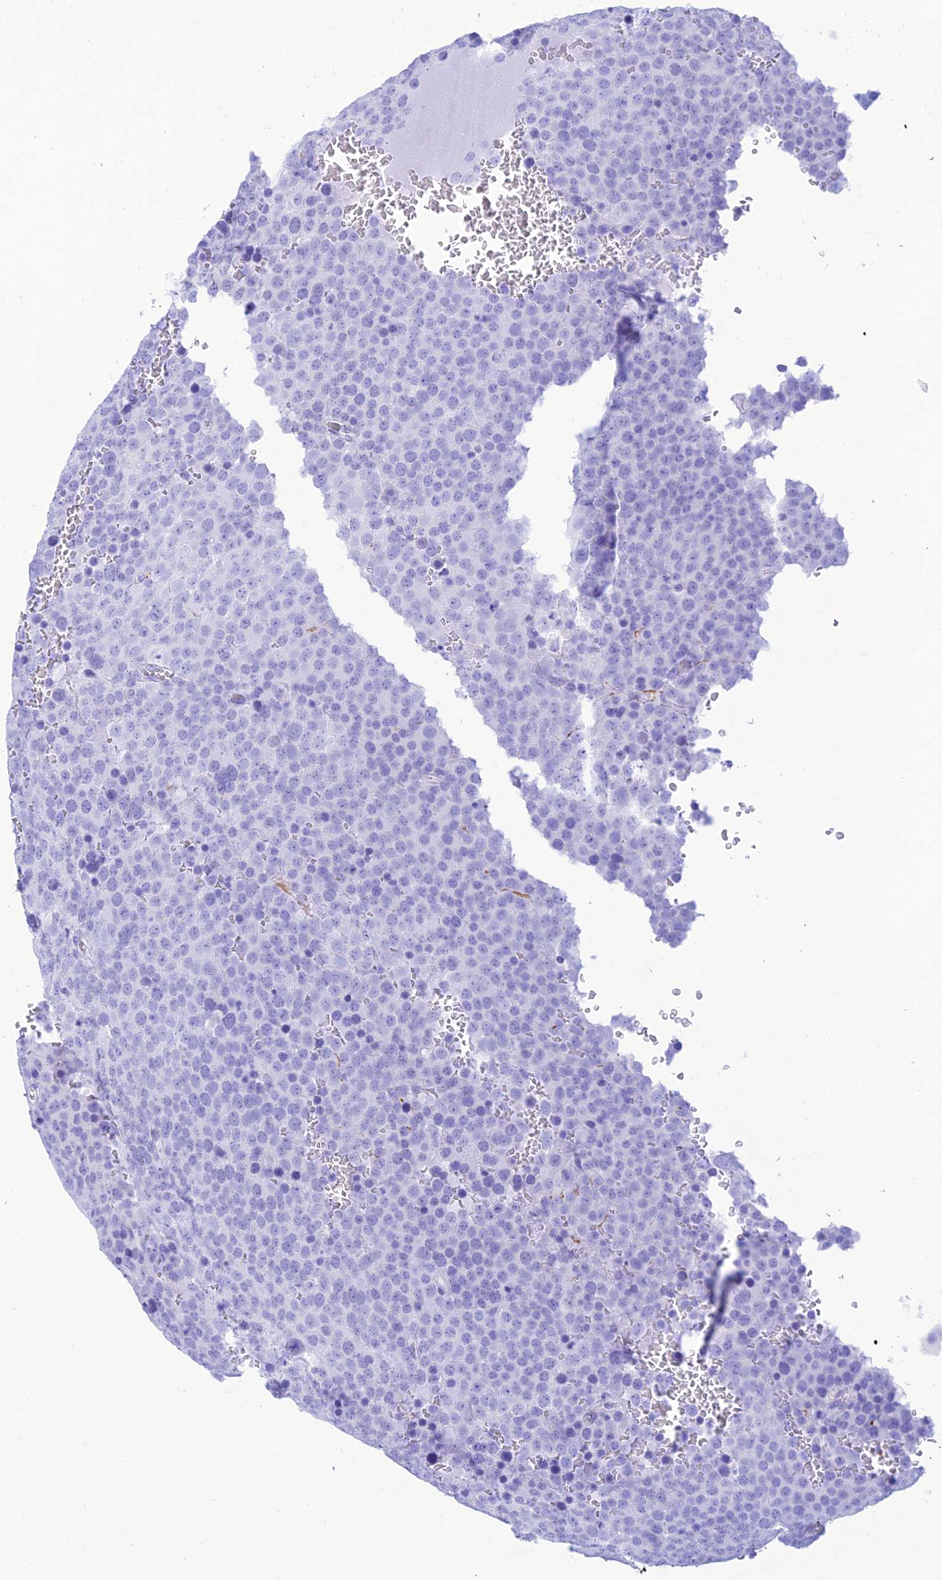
{"staining": {"intensity": "negative", "quantity": "none", "location": "none"}, "tissue": "testis cancer", "cell_type": "Tumor cells", "image_type": "cancer", "snomed": [{"axis": "morphology", "description": "Seminoma, NOS"}, {"axis": "topography", "description": "Testis"}], "caption": "An IHC histopathology image of seminoma (testis) is shown. There is no staining in tumor cells of seminoma (testis).", "gene": "PRNP", "patient": {"sex": "male", "age": 71}}